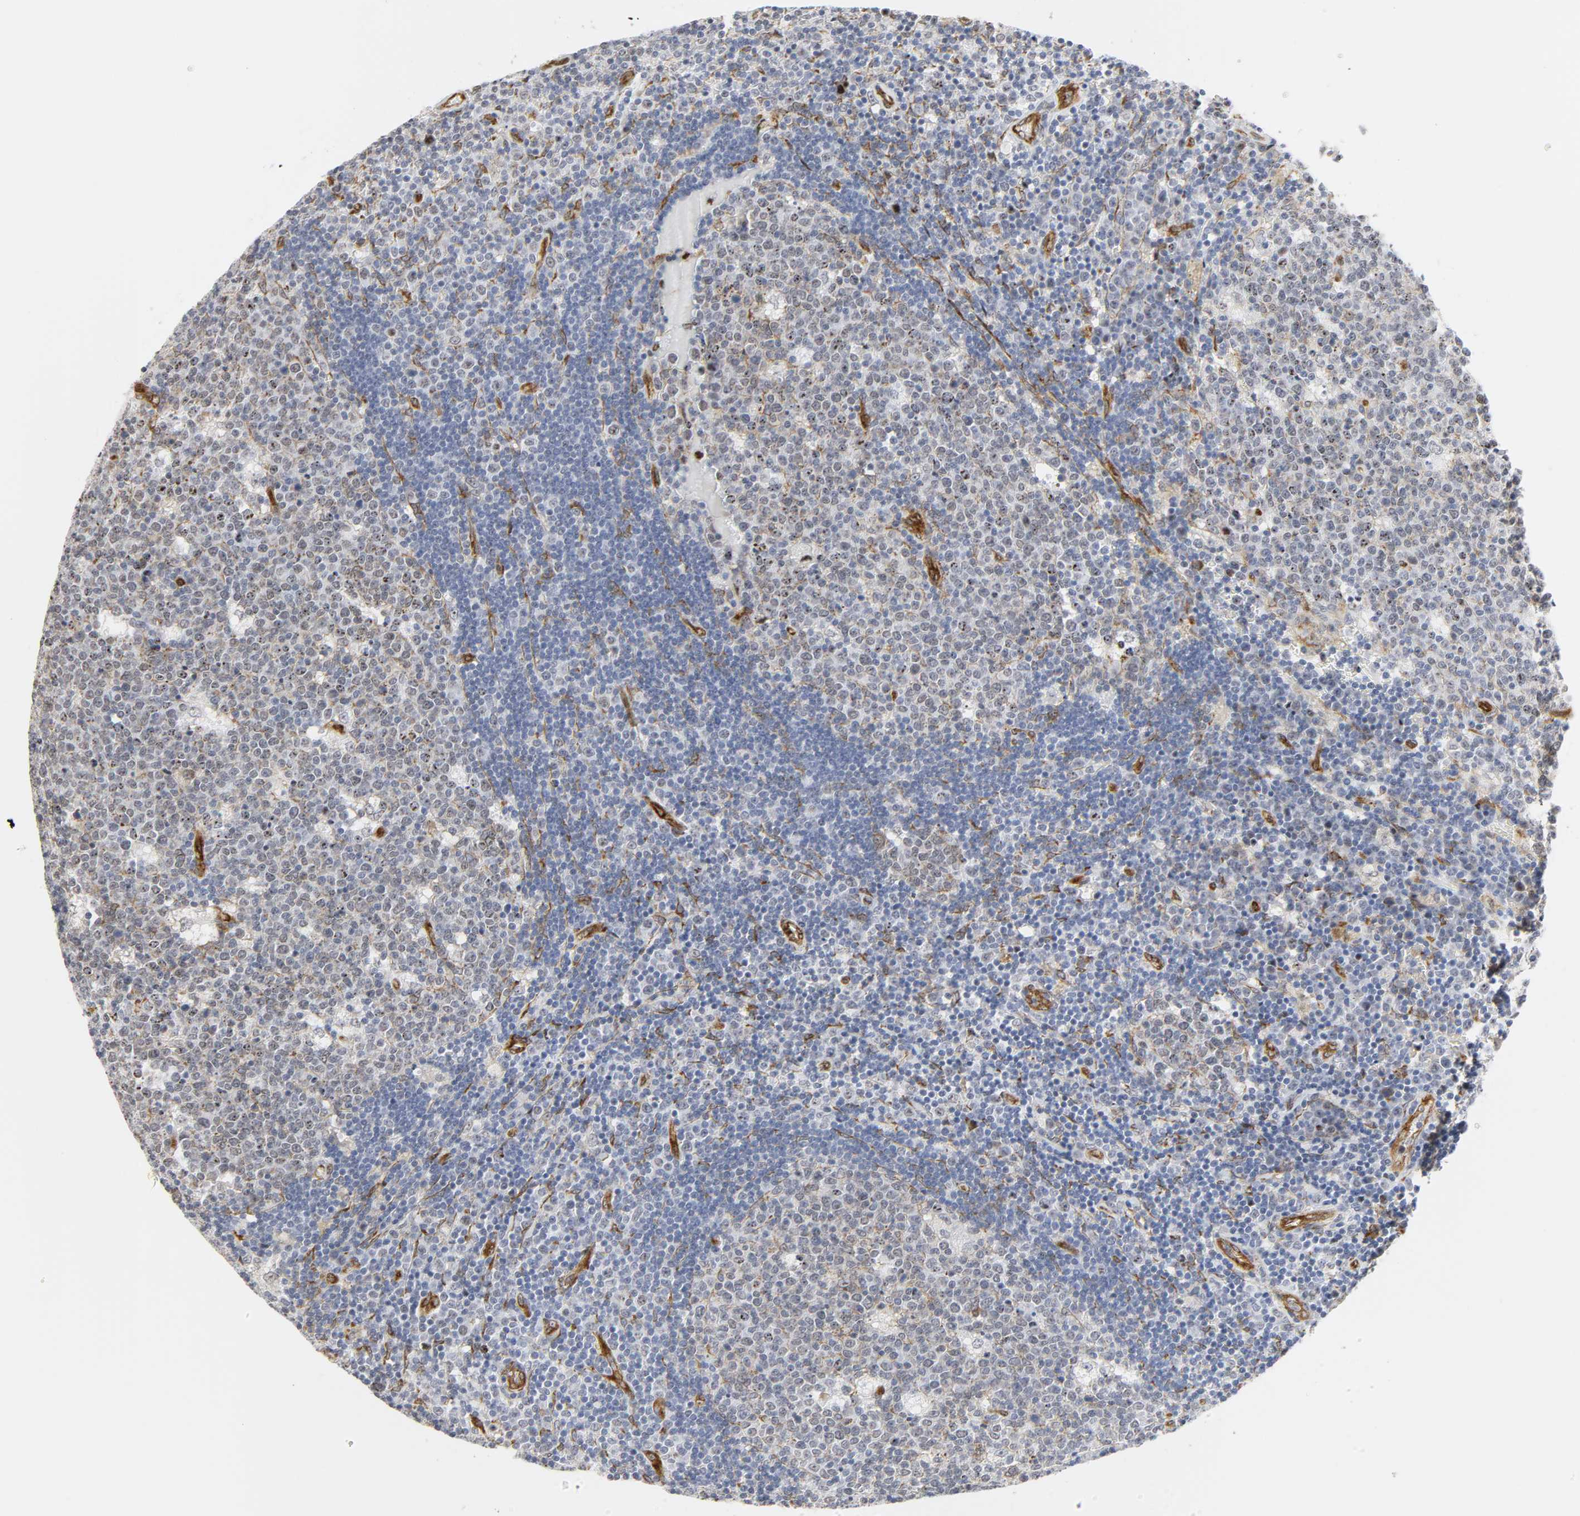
{"staining": {"intensity": "negative", "quantity": "none", "location": "none"}, "tissue": "lymph node", "cell_type": "Germinal center cells", "image_type": "normal", "snomed": [{"axis": "morphology", "description": "Normal tissue, NOS"}, {"axis": "topography", "description": "Lymph node"}, {"axis": "topography", "description": "Salivary gland"}], "caption": "Immunohistochemistry (IHC) image of normal lymph node stained for a protein (brown), which displays no expression in germinal center cells.", "gene": "DOCK1", "patient": {"sex": "male", "age": 8}}